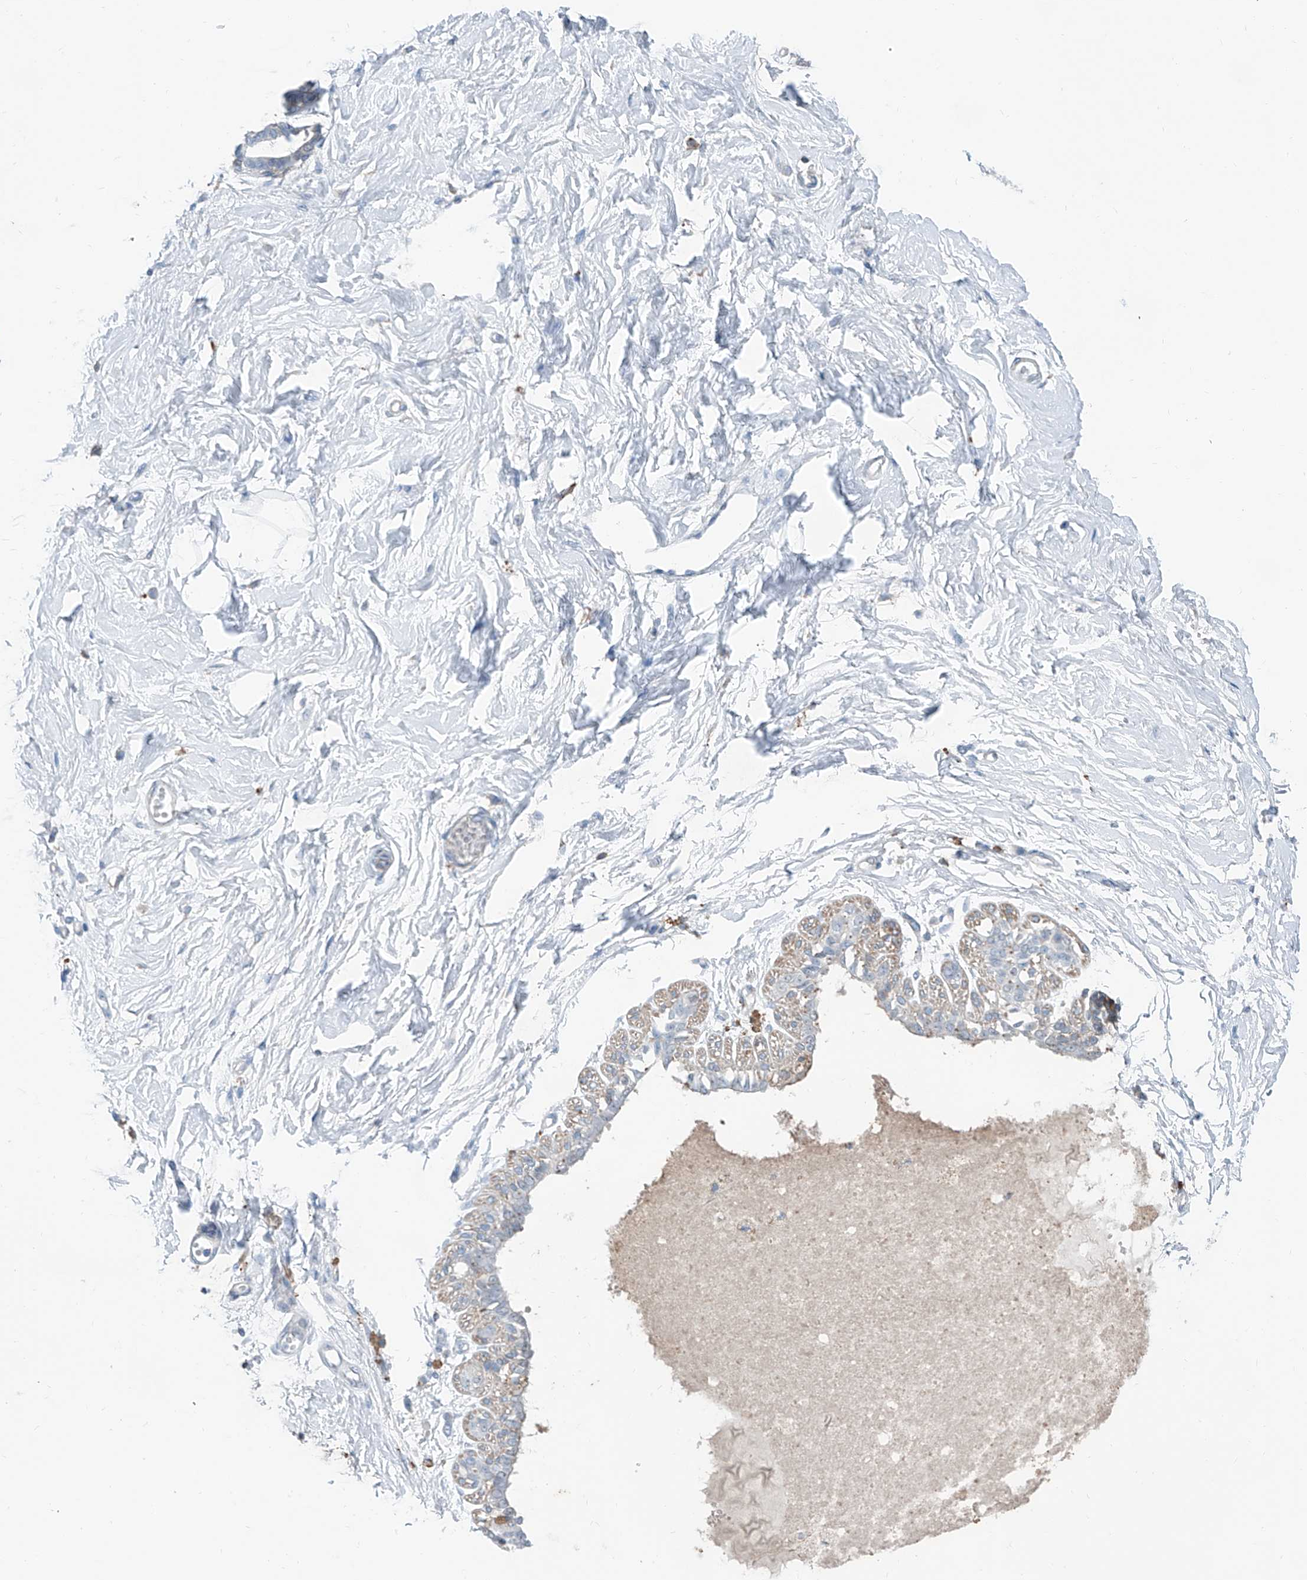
{"staining": {"intensity": "negative", "quantity": "none", "location": "none"}, "tissue": "breast", "cell_type": "Adipocytes", "image_type": "normal", "snomed": [{"axis": "morphology", "description": "Normal tissue, NOS"}, {"axis": "topography", "description": "Breast"}], "caption": "Histopathology image shows no protein positivity in adipocytes of normal breast. (DAB (3,3'-diaminobenzidine) immunohistochemistry with hematoxylin counter stain).", "gene": "ANKRD34A", "patient": {"sex": "female", "age": 45}}